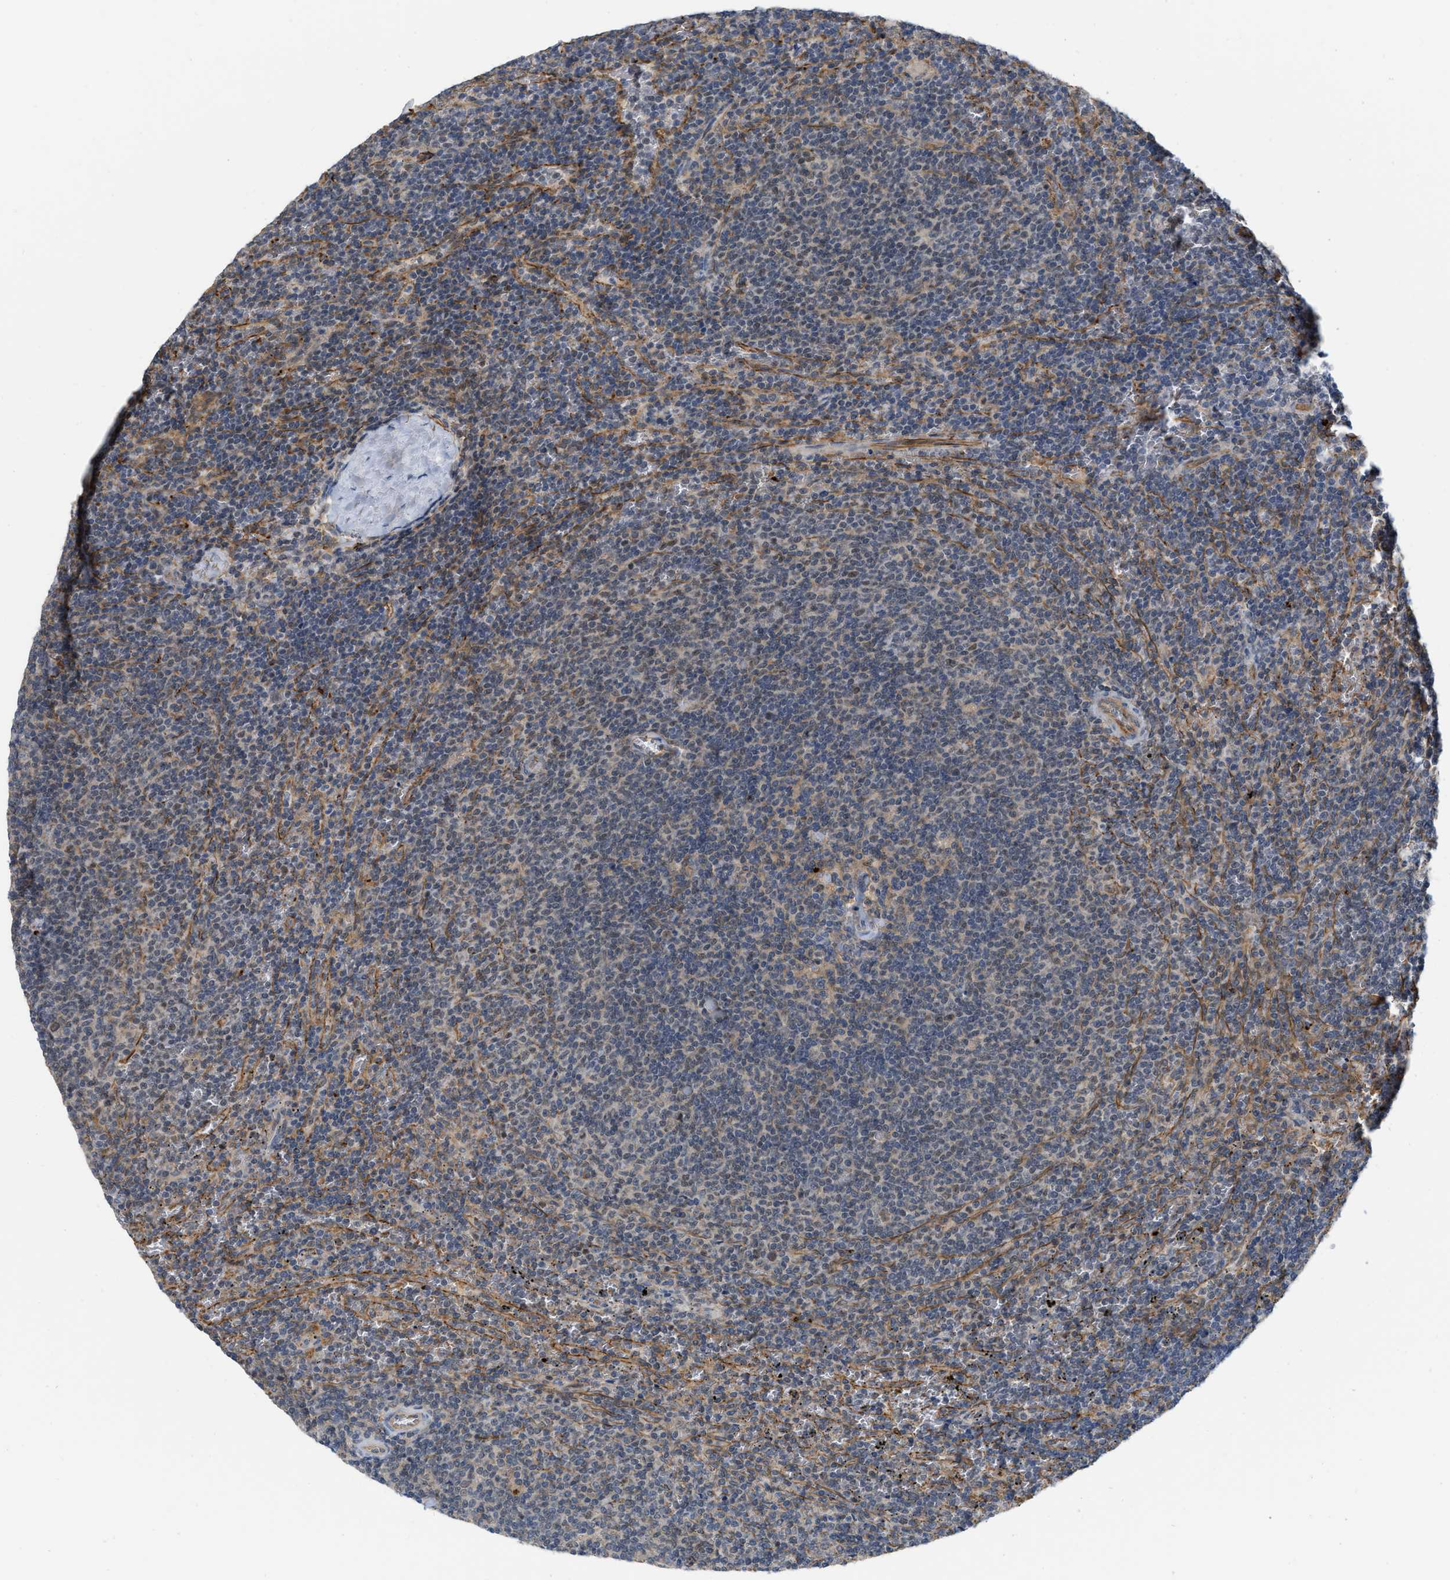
{"staining": {"intensity": "weak", "quantity": "<25%", "location": "cytoplasmic/membranous"}, "tissue": "lymphoma", "cell_type": "Tumor cells", "image_type": "cancer", "snomed": [{"axis": "morphology", "description": "Malignant lymphoma, non-Hodgkin's type, Low grade"}, {"axis": "topography", "description": "Spleen"}], "caption": "DAB immunohistochemical staining of human low-grade malignant lymphoma, non-Hodgkin's type demonstrates no significant positivity in tumor cells.", "gene": "NAPEPLD", "patient": {"sex": "female", "age": 50}}